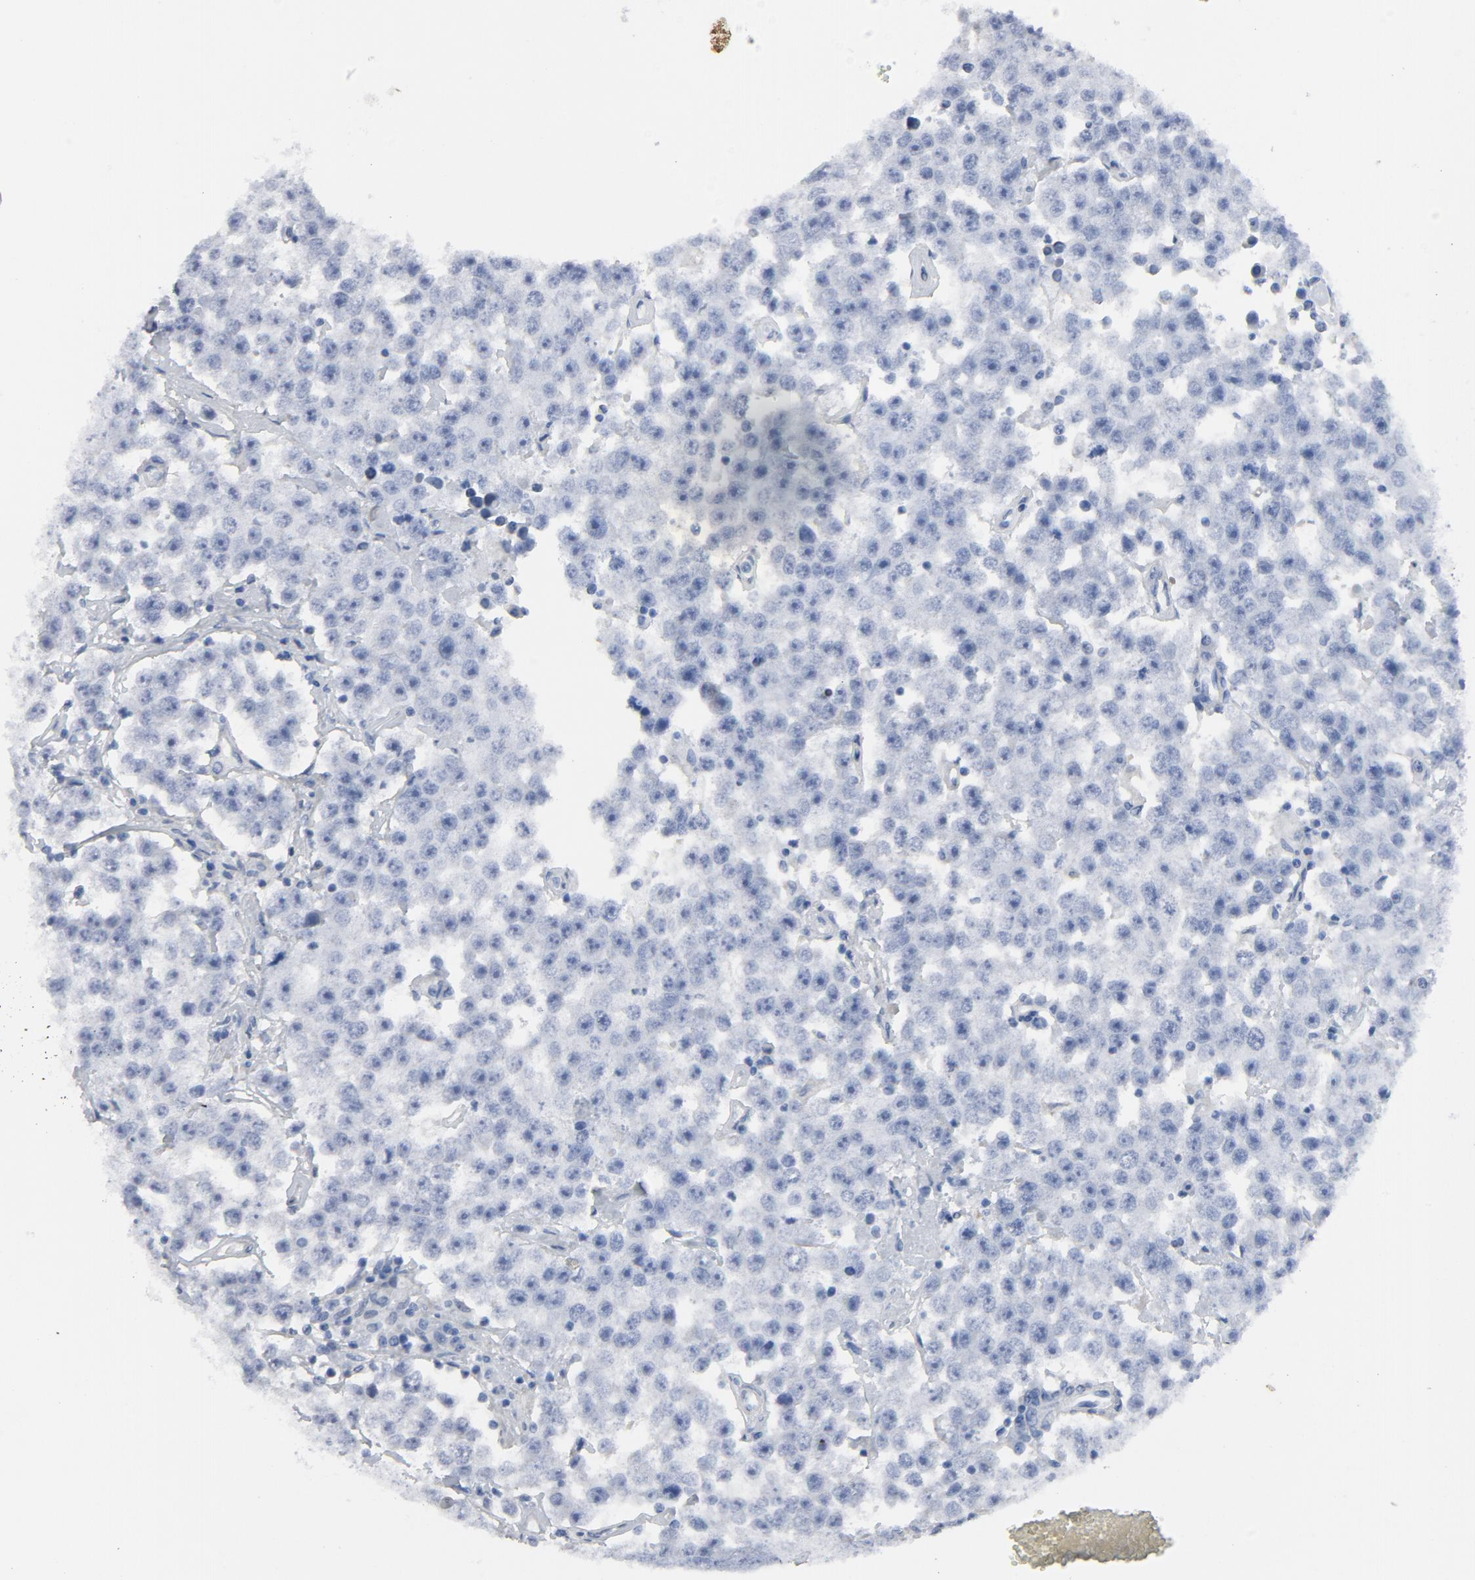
{"staining": {"intensity": "negative", "quantity": "none", "location": "none"}, "tissue": "testis cancer", "cell_type": "Tumor cells", "image_type": "cancer", "snomed": [{"axis": "morphology", "description": "Seminoma, NOS"}, {"axis": "topography", "description": "Testis"}], "caption": "High magnification brightfield microscopy of testis cancer (seminoma) stained with DAB (3,3'-diaminobenzidine) (brown) and counterstained with hematoxylin (blue): tumor cells show no significant positivity. Nuclei are stained in blue.", "gene": "C14orf119", "patient": {"sex": "male", "age": 52}}